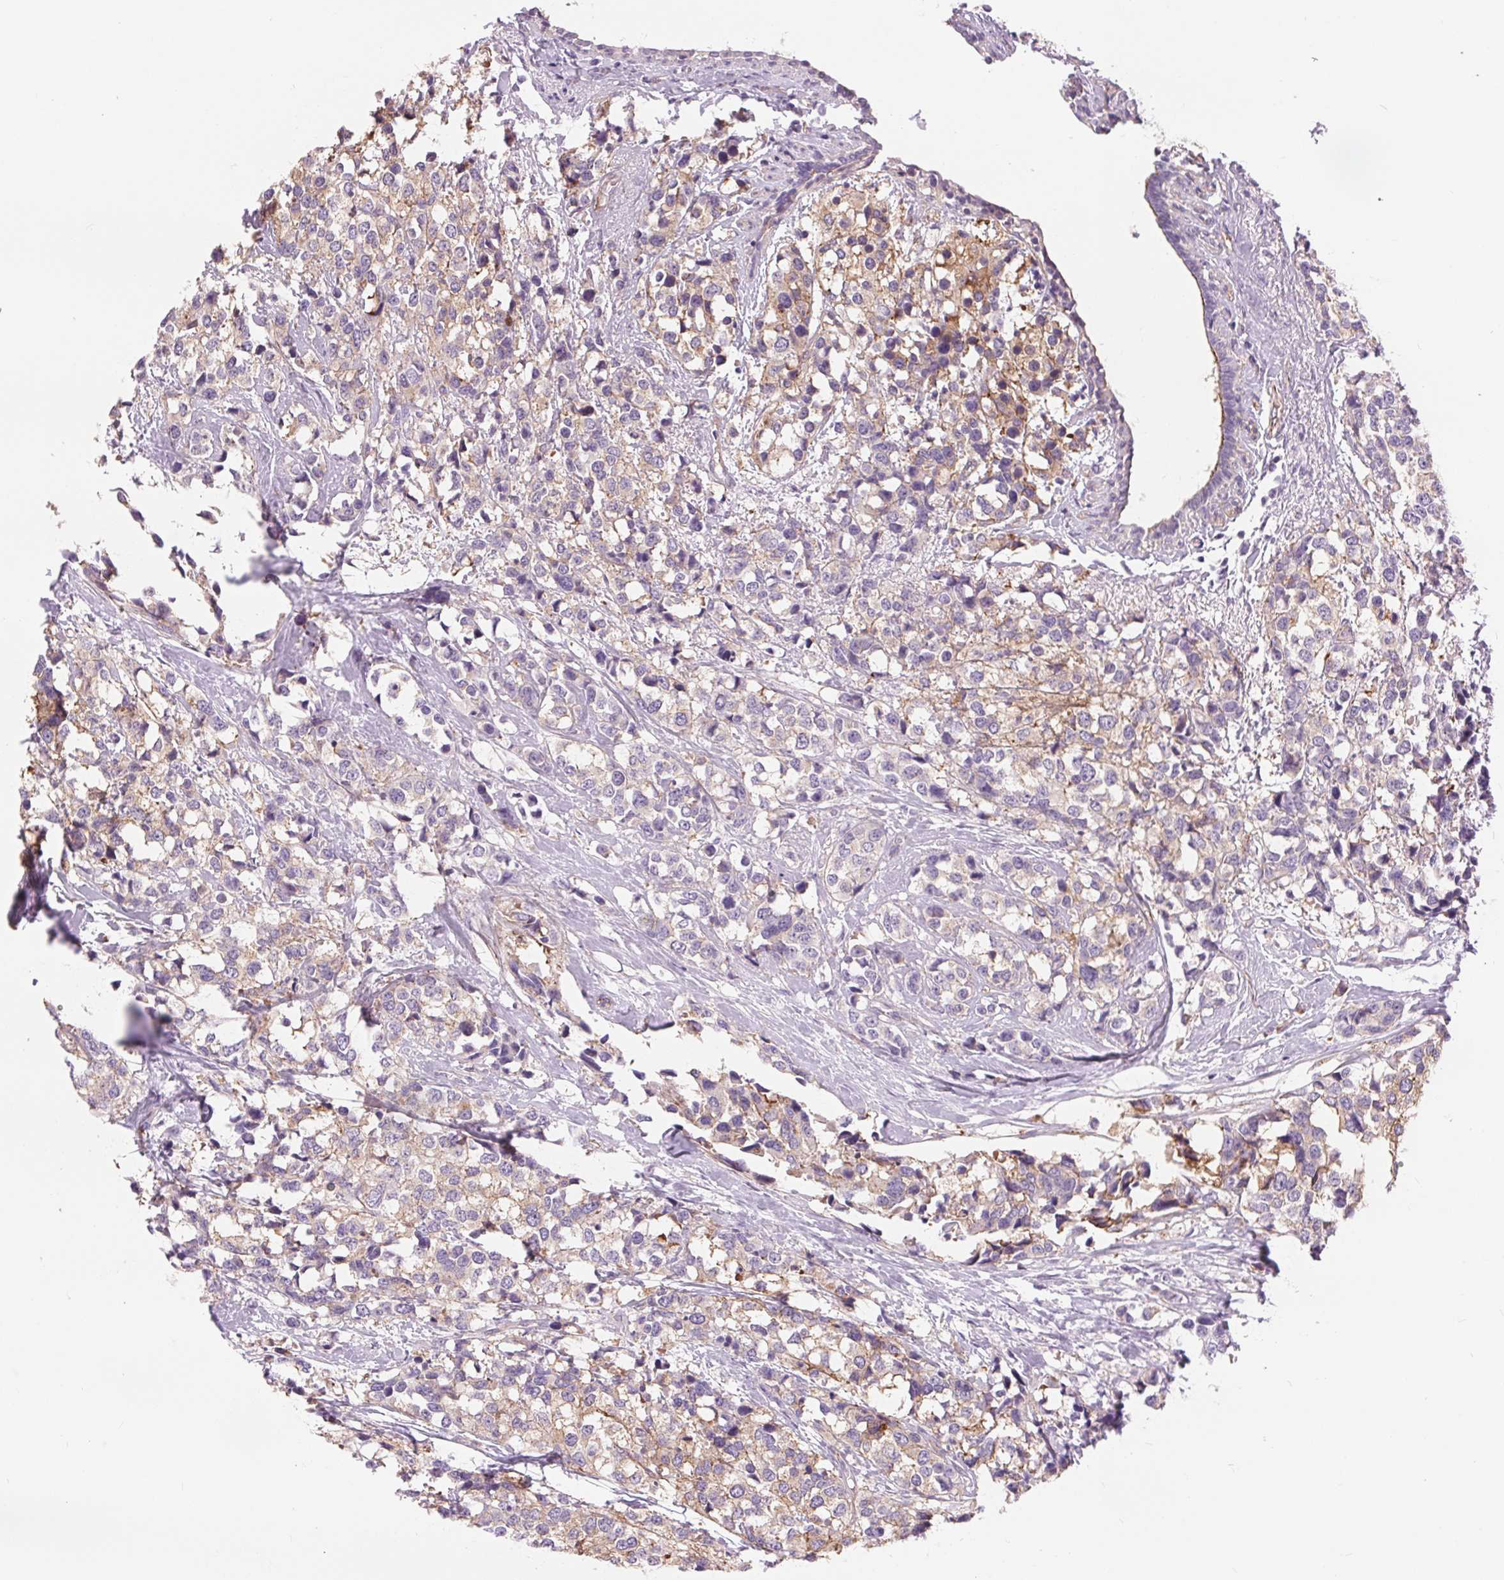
{"staining": {"intensity": "weak", "quantity": "<25%", "location": "cytoplasmic/membranous"}, "tissue": "breast cancer", "cell_type": "Tumor cells", "image_type": "cancer", "snomed": [{"axis": "morphology", "description": "Lobular carcinoma"}, {"axis": "topography", "description": "Breast"}], "caption": "Immunohistochemistry (IHC) photomicrograph of neoplastic tissue: lobular carcinoma (breast) stained with DAB displays no significant protein positivity in tumor cells.", "gene": "DIXDC1", "patient": {"sex": "female", "age": 59}}